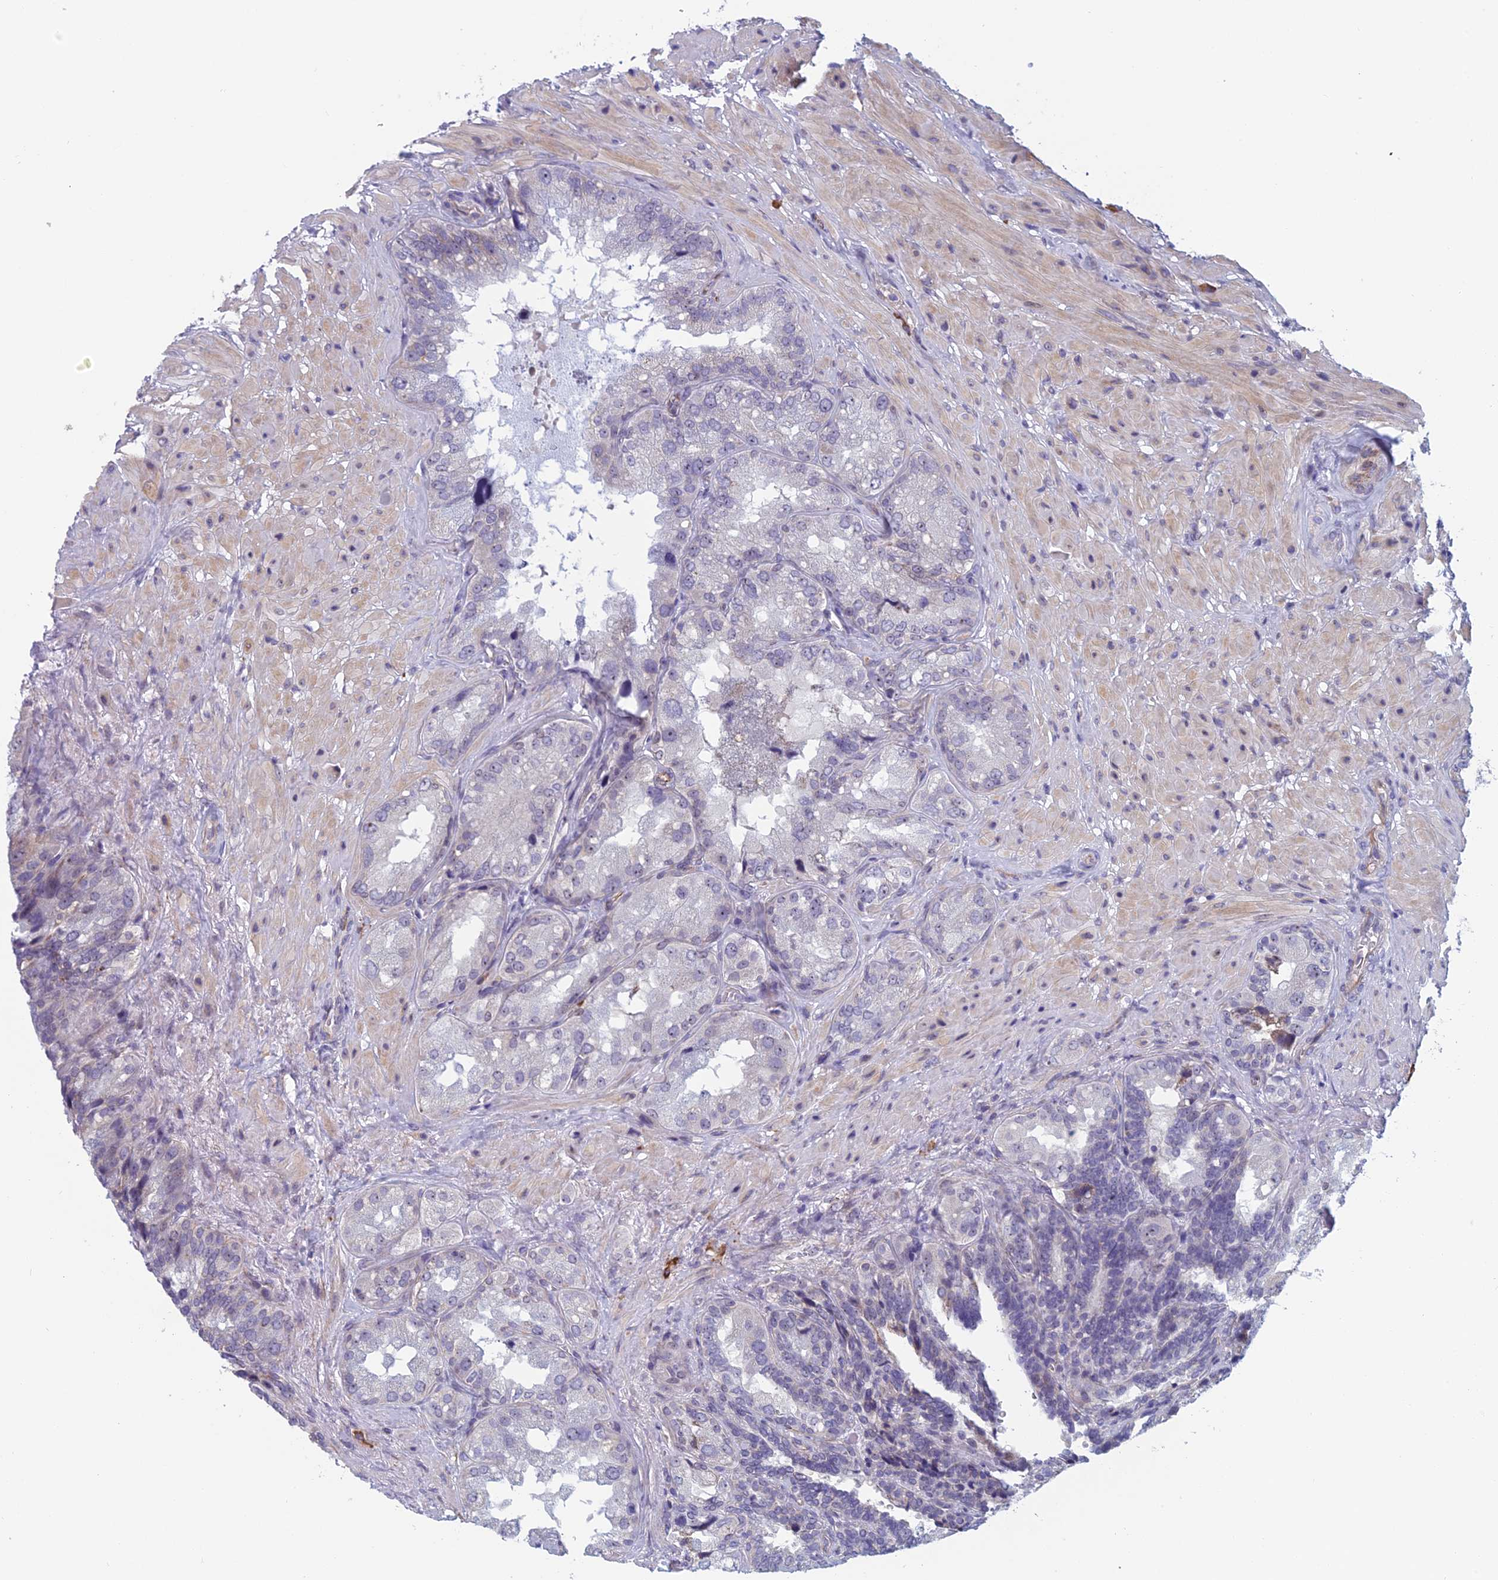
{"staining": {"intensity": "negative", "quantity": "none", "location": "none"}, "tissue": "seminal vesicle", "cell_type": "Glandular cells", "image_type": "normal", "snomed": [{"axis": "morphology", "description": "Normal tissue, NOS"}, {"axis": "topography", "description": "Seminal veicle"}, {"axis": "topography", "description": "Peripheral nerve tissue"}], "caption": "This is an IHC histopathology image of unremarkable human seminal vesicle. There is no staining in glandular cells.", "gene": "NOC2L", "patient": {"sex": "male", "age": 63}}